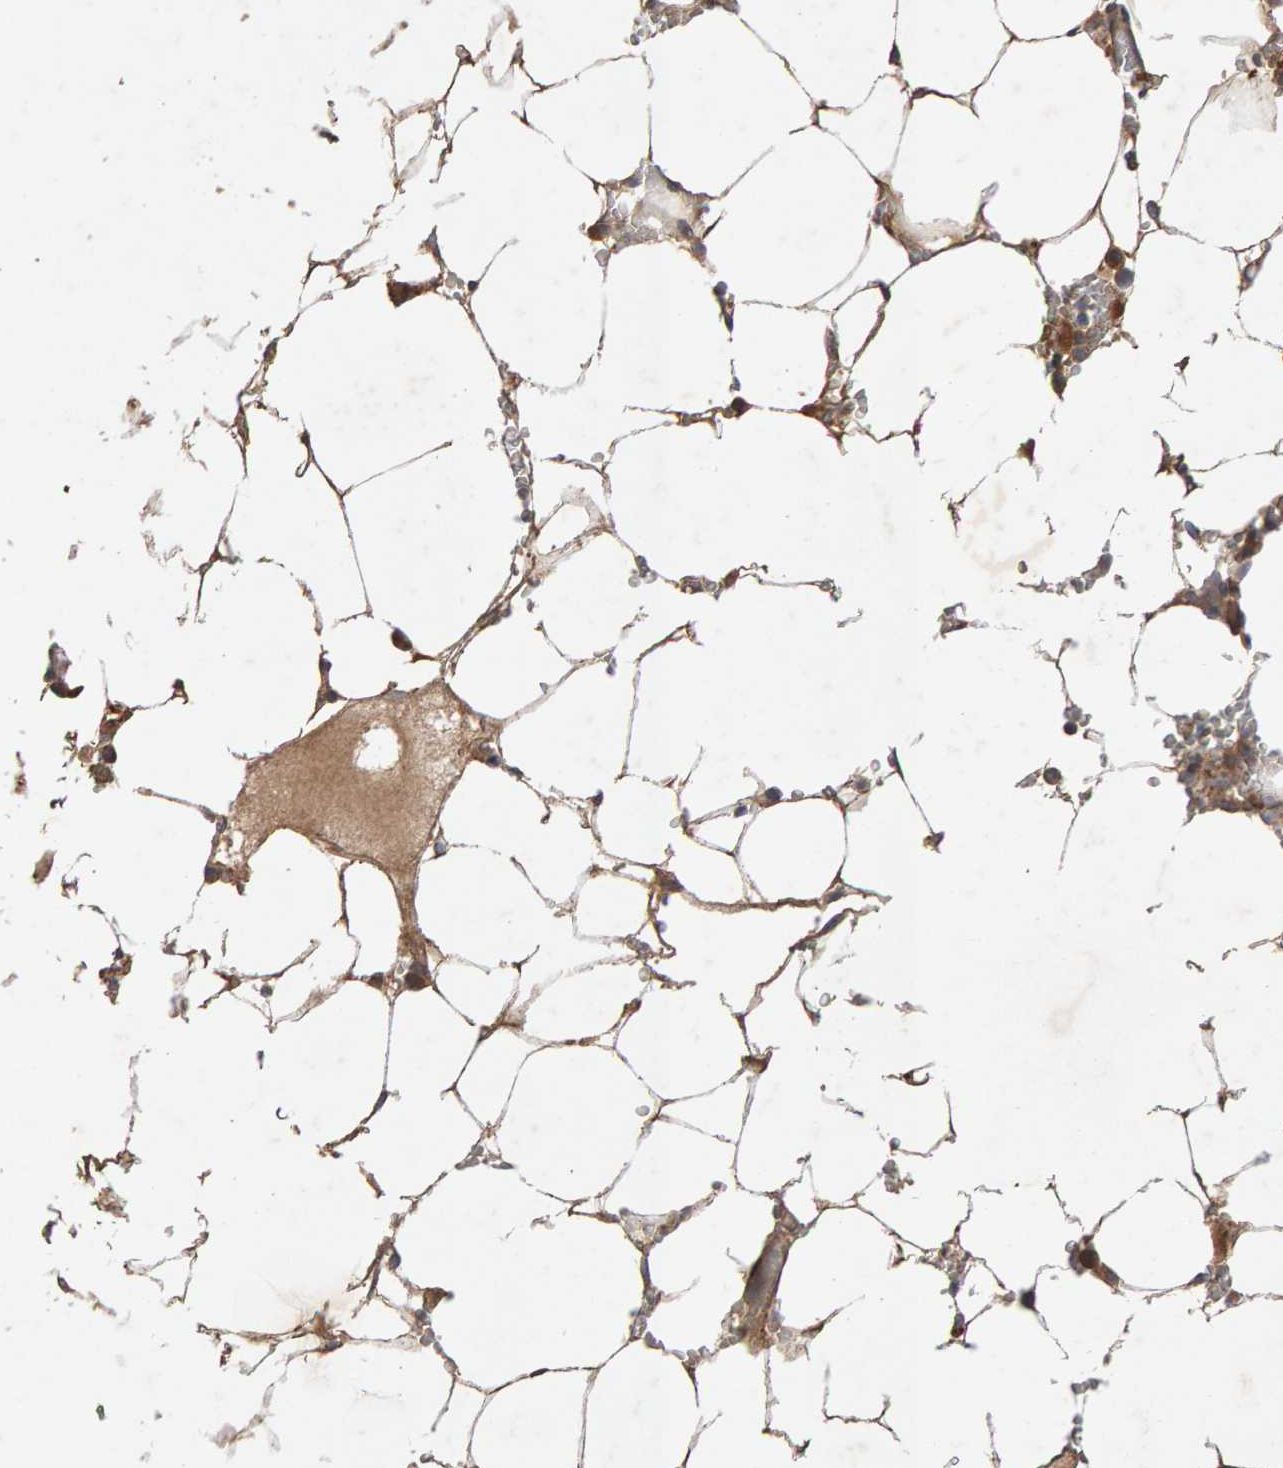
{"staining": {"intensity": "strong", "quantity": "25%-75%", "location": "cytoplasmic/membranous"}, "tissue": "bone marrow", "cell_type": "Hematopoietic cells", "image_type": "normal", "snomed": [{"axis": "morphology", "description": "Normal tissue, NOS"}, {"axis": "topography", "description": "Bone marrow"}], "caption": "This micrograph displays benign bone marrow stained with immunohistochemistry to label a protein in brown. The cytoplasmic/membranous of hematopoietic cells show strong positivity for the protein. Nuclei are counter-stained blue.", "gene": "RNF19A", "patient": {"sex": "male", "age": 70}}